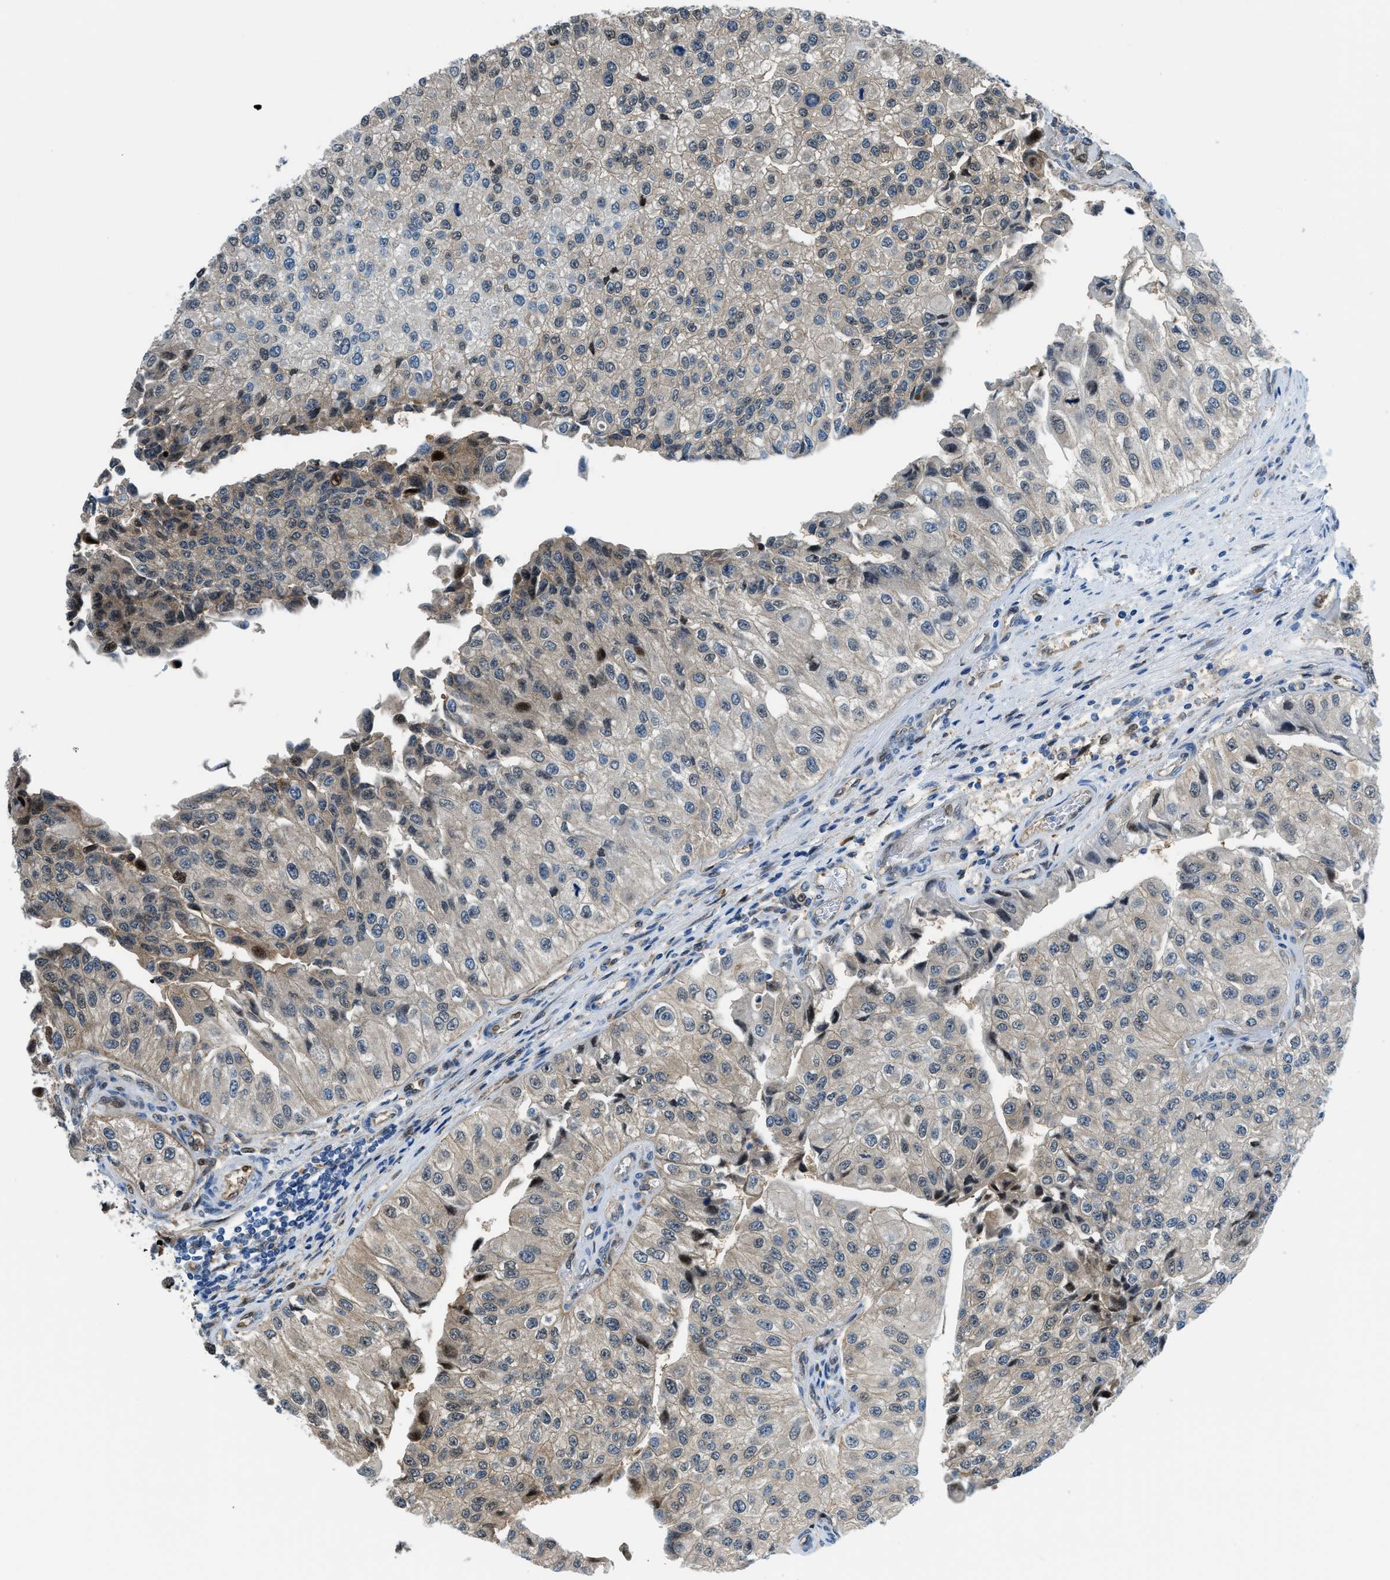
{"staining": {"intensity": "weak", "quantity": ">75%", "location": "cytoplasmic/membranous,nuclear"}, "tissue": "urothelial cancer", "cell_type": "Tumor cells", "image_type": "cancer", "snomed": [{"axis": "morphology", "description": "Urothelial carcinoma, High grade"}, {"axis": "topography", "description": "Kidney"}, {"axis": "topography", "description": "Urinary bladder"}], "caption": "Urothelial cancer stained with DAB (3,3'-diaminobenzidine) IHC exhibits low levels of weak cytoplasmic/membranous and nuclear positivity in about >75% of tumor cells.", "gene": "YWHAE", "patient": {"sex": "male", "age": 77}}